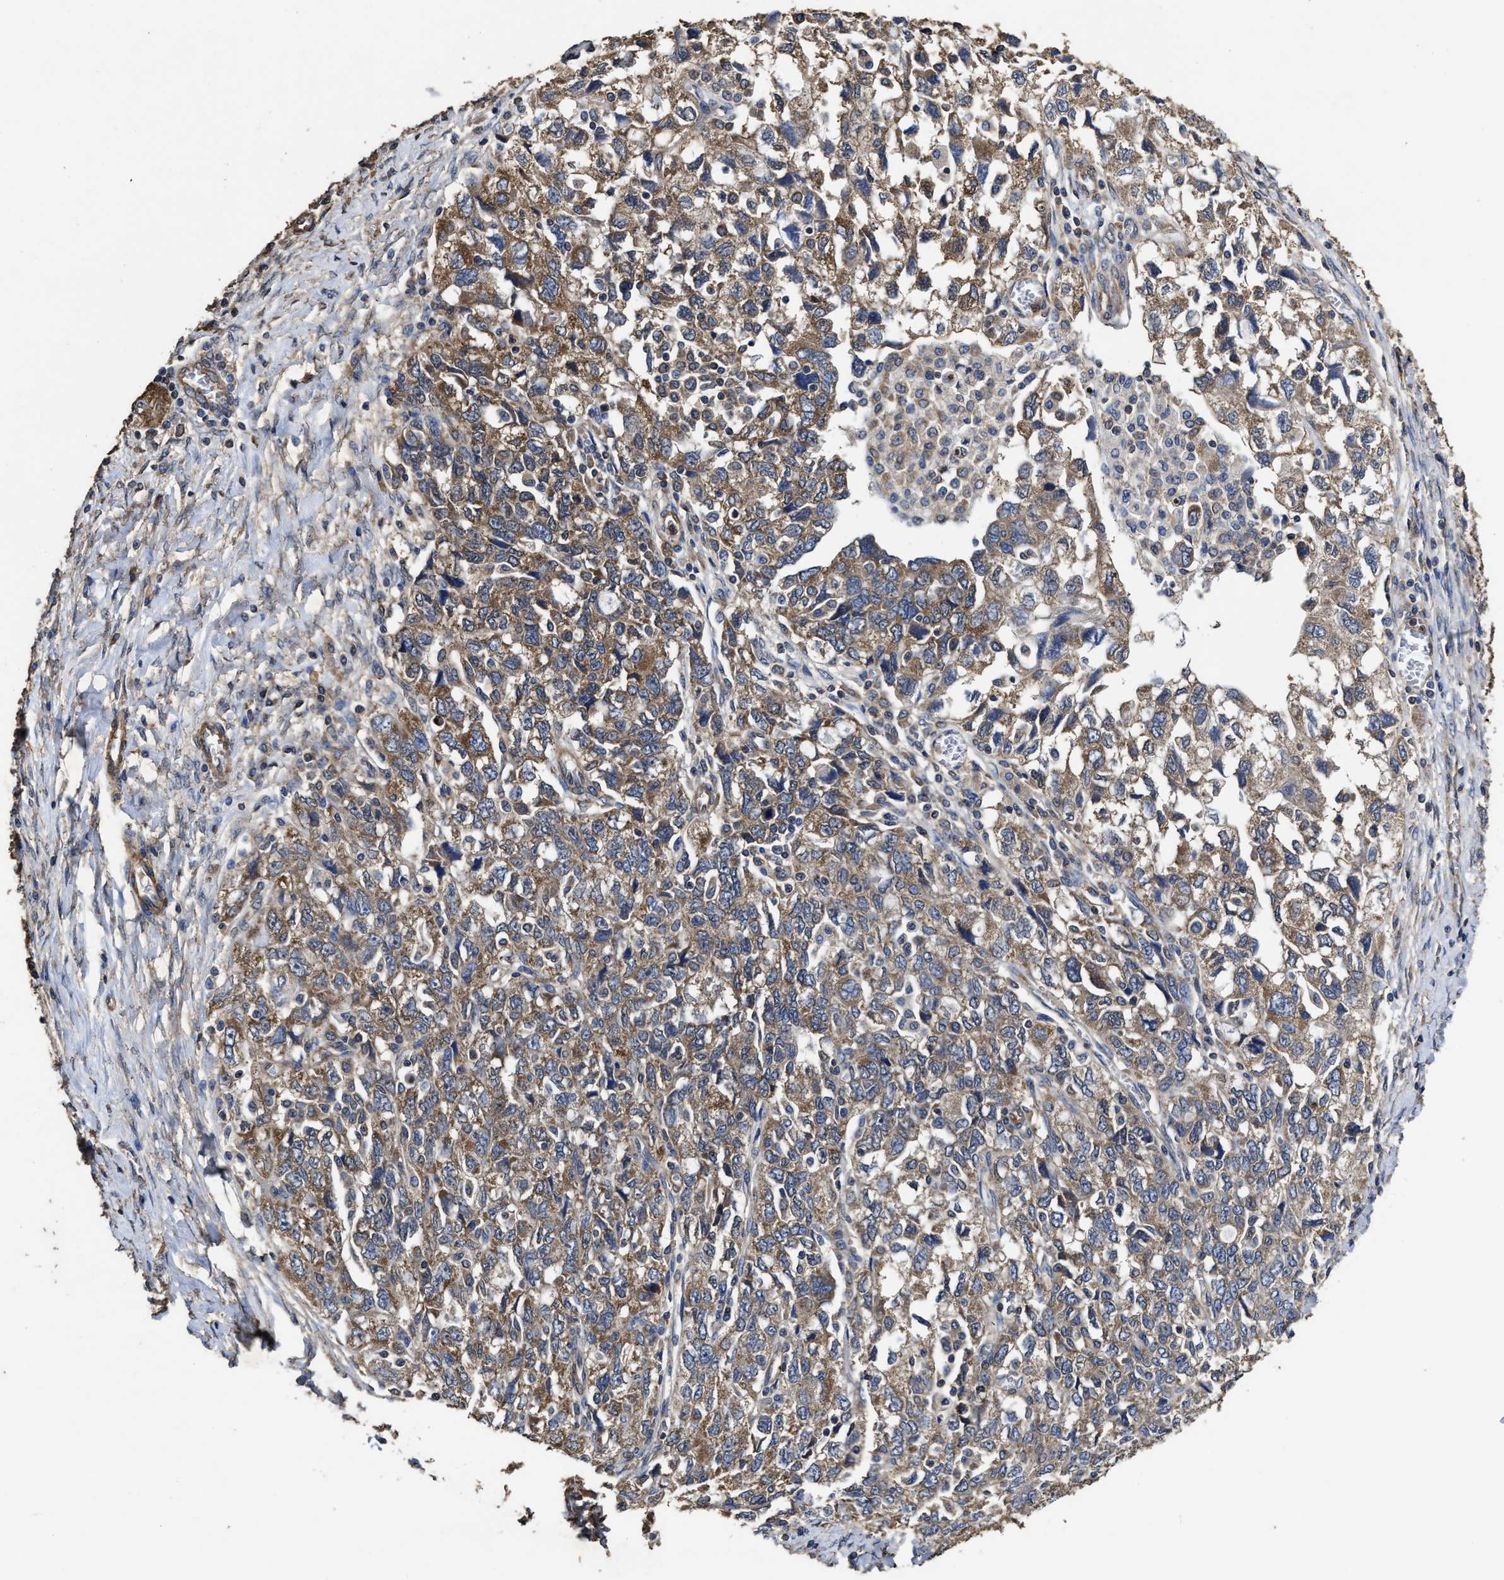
{"staining": {"intensity": "moderate", "quantity": ">75%", "location": "cytoplasmic/membranous"}, "tissue": "ovarian cancer", "cell_type": "Tumor cells", "image_type": "cancer", "snomed": [{"axis": "morphology", "description": "Carcinoma, NOS"}, {"axis": "morphology", "description": "Cystadenocarcinoma, serous, NOS"}, {"axis": "topography", "description": "Ovary"}], "caption": "Protein staining by immunohistochemistry (IHC) exhibits moderate cytoplasmic/membranous expression in approximately >75% of tumor cells in carcinoma (ovarian).", "gene": "SFXN4", "patient": {"sex": "female", "age": 69}}